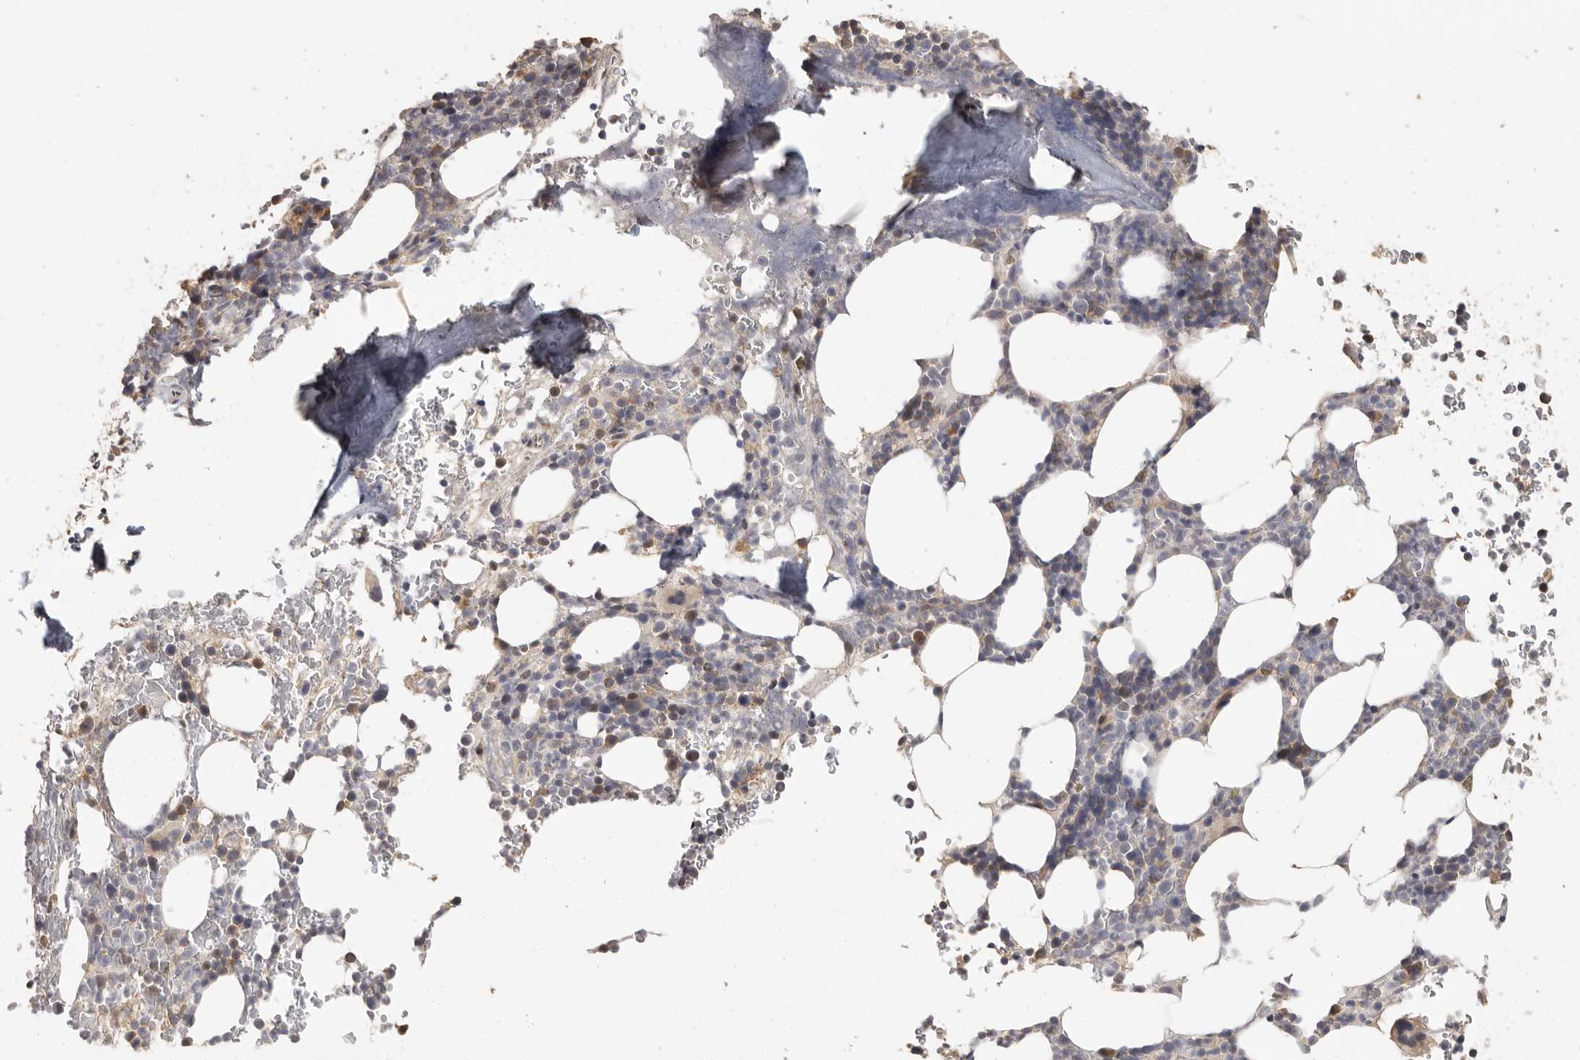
{"staining": {"intensity": "weak", "quantity": "25%-75%", "location": "cytoplasmic/membranous"}, "tissue": "bone marrow", "cell_type": "Hematopoietic cells", "image_type": "normal", "snomed": [{"axis": "morphology", "description": "Normal tissue, NOS"}, {"axis": "topography", "description": "Bone marrow"}], "caption": "Weak cytoplasmic/membranous expression for a protein is appreciated in approximately 25%-75% of hematopoietic cells of normal bone marrow using immunohistochemistry.", "gene": "BAIAP2", "patient": {"sex": "male", "age": 58}}